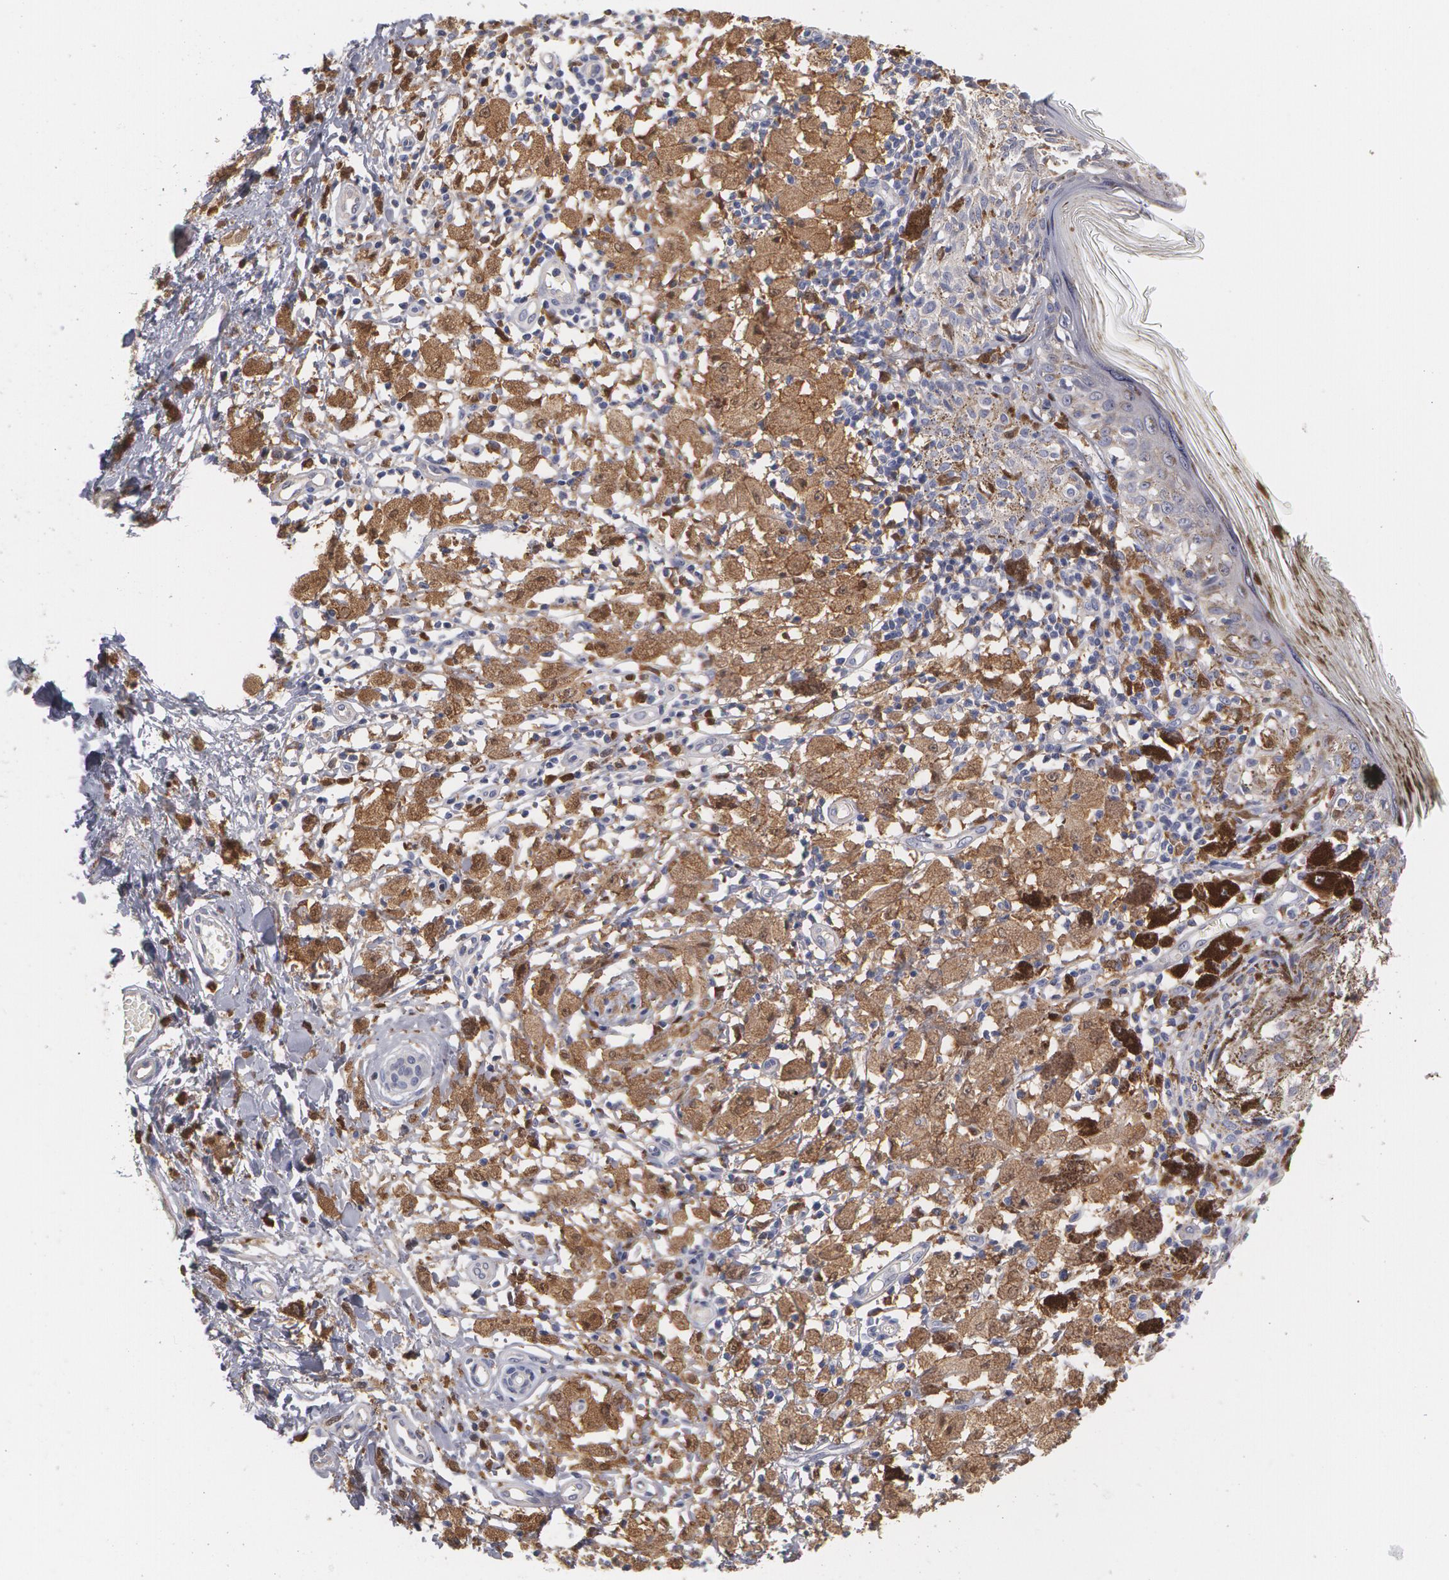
{"staining": {"intensity": "negative", "quantity": "none", "location": "none"}, "tissue": "melanoma", "cell_type": "Tumor cells", "image_type": "cancer", "snomed": [{"axis": "morphology", "description": "Malignant melanoma, NOS"}, {"axis": "topography", "description": "Skin"}], "caption": "An image of human malignant melanoma is negative for staining in tumor cells. (DAB (3,3'-diaminobenzidine) immunohistochemistry (IHC) with hematoxylin counter stain).", "gene": "SYK", "patient": {"sex": "male", "age": 88}}